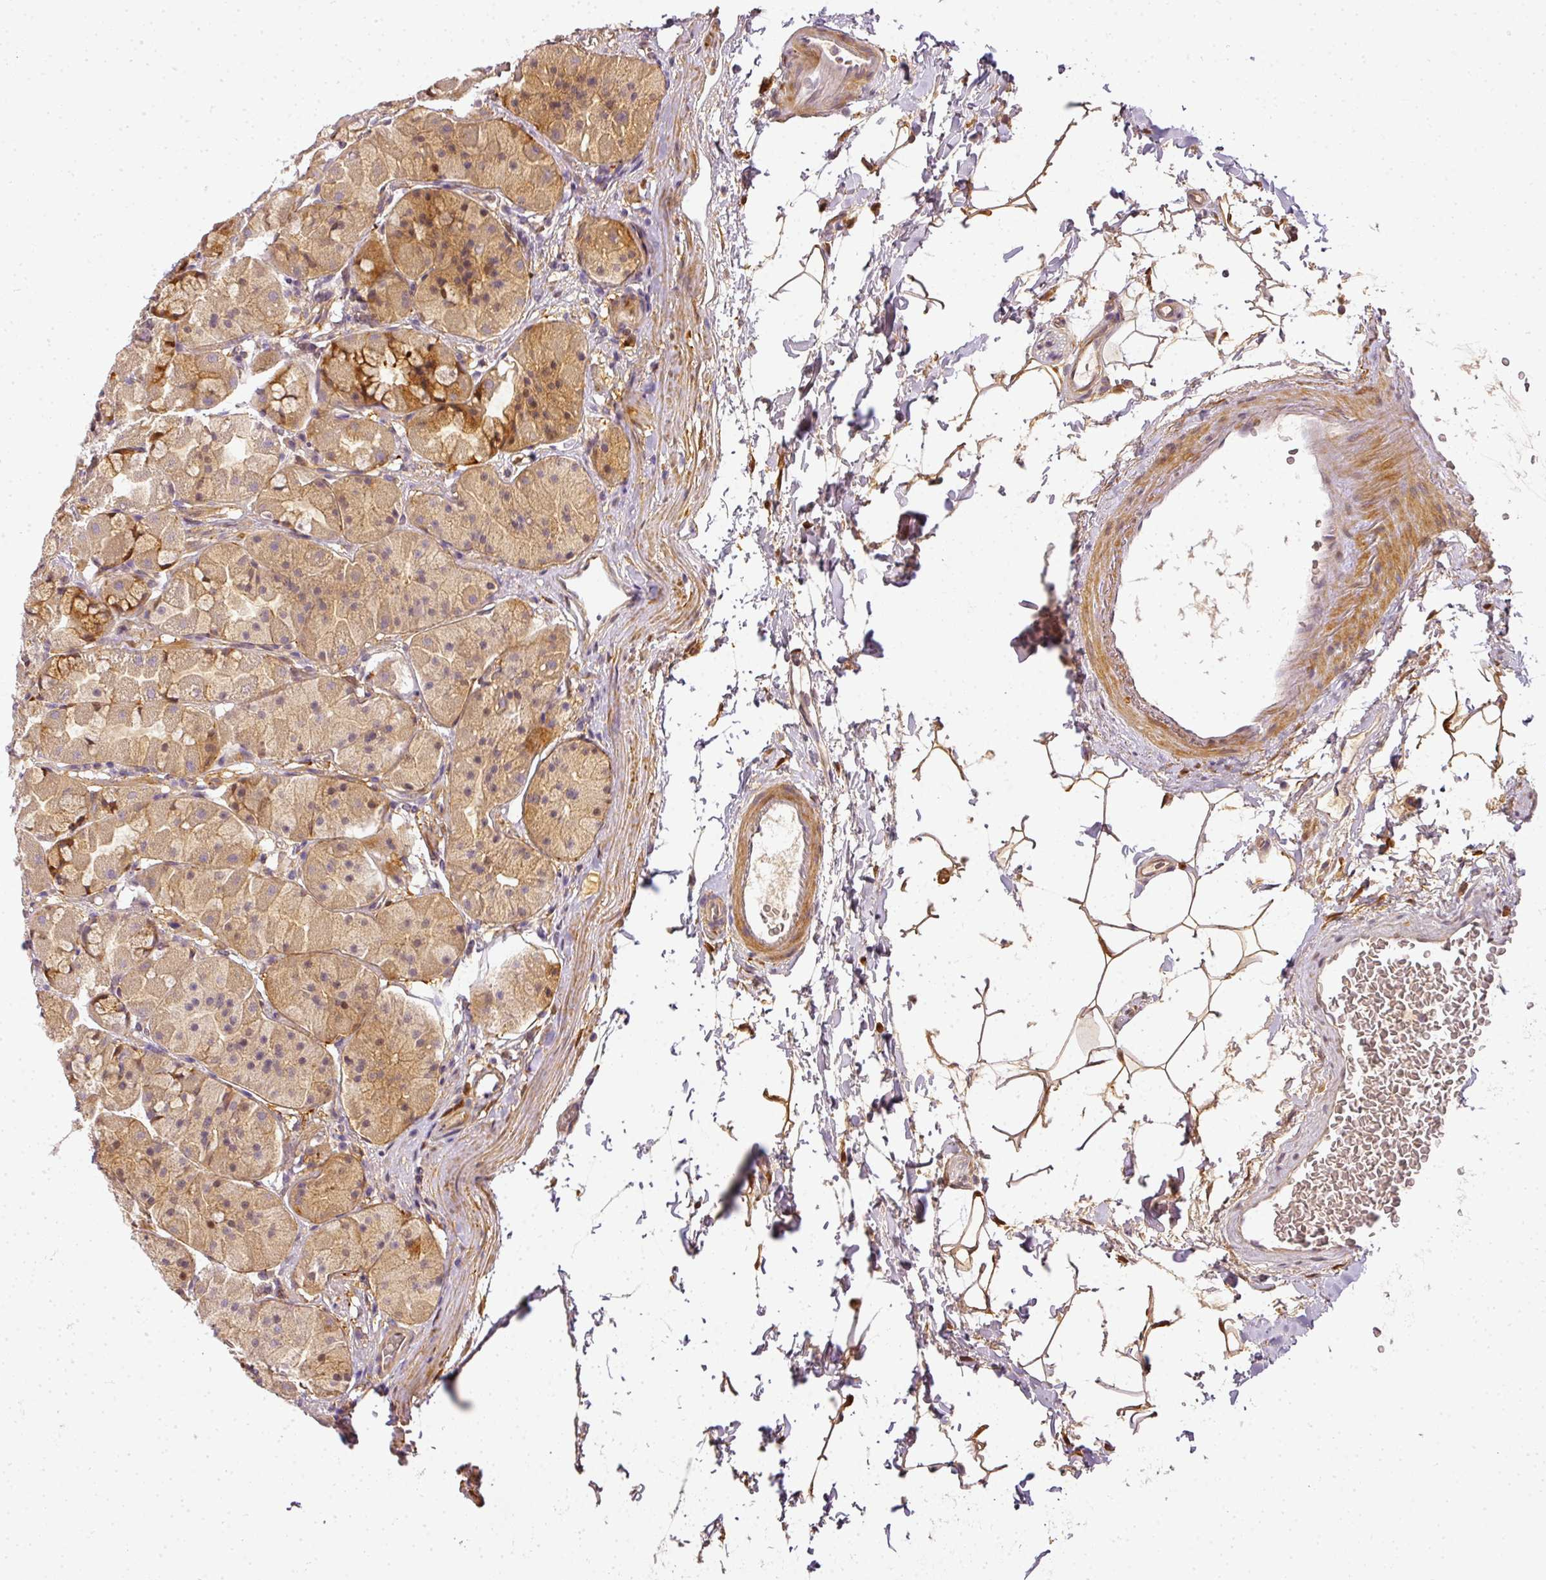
{"staining": {"intensity": "moderate", "quantity": ">75%", "location": "cytoplasmic/membranous"}, "tissue": "stomach", "cell_type": "Glandular cells", "image_type": "normal", "snomed": [{"axis": "morphology", "description": "Normal tissue, NOS"}, {"axis": "topography", "description": "Stomach"}], "caption": "Moderate cytoplasmic/membranous protein positivity is appreciated in approximately >75% of glandular cells in stomach. The protein of interest is shown in brown color, while the nuclei are stained blue.", "gene": "ADH5", "patient": {"sex": "male", "age": 57}}